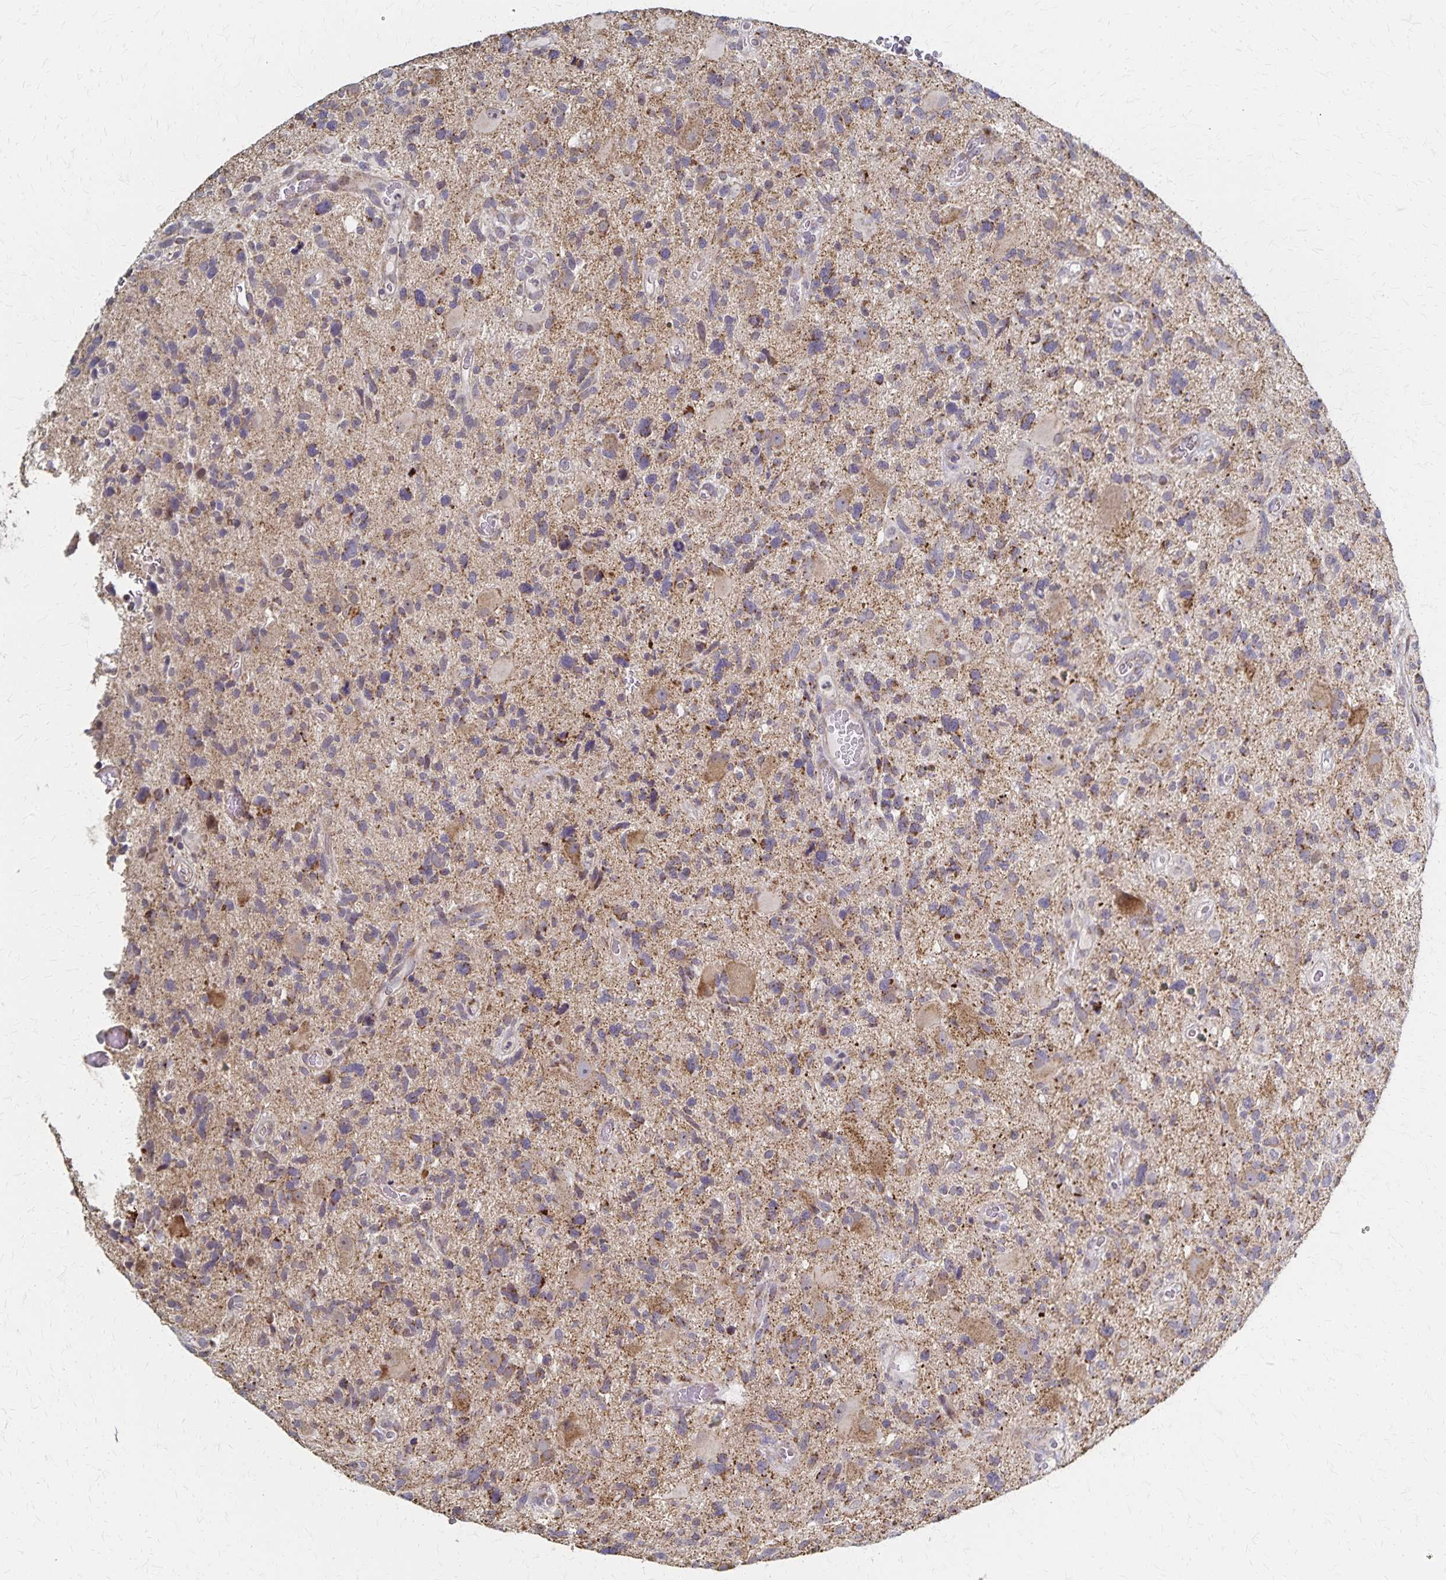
{"staining": {"intensity": "moderate", "quantity": ">75%", "location": "cytoplasmic/membranous"}, "tissue": "glioma", "cell_type": "Tumor cells", "image_type": "cancer", "snomed": [{"axis": "morphology", "description": "Glioma, malignant, High grade"}, {"axis": "topography", "description": "Brain"}], "caption": "Moderate cytoplasmic/membranous protein expression is appreciated in approximately >75% of tumor cells in glioma.", "gene": "DYRK4", "patient": {"sex": "male", "age": 49}}